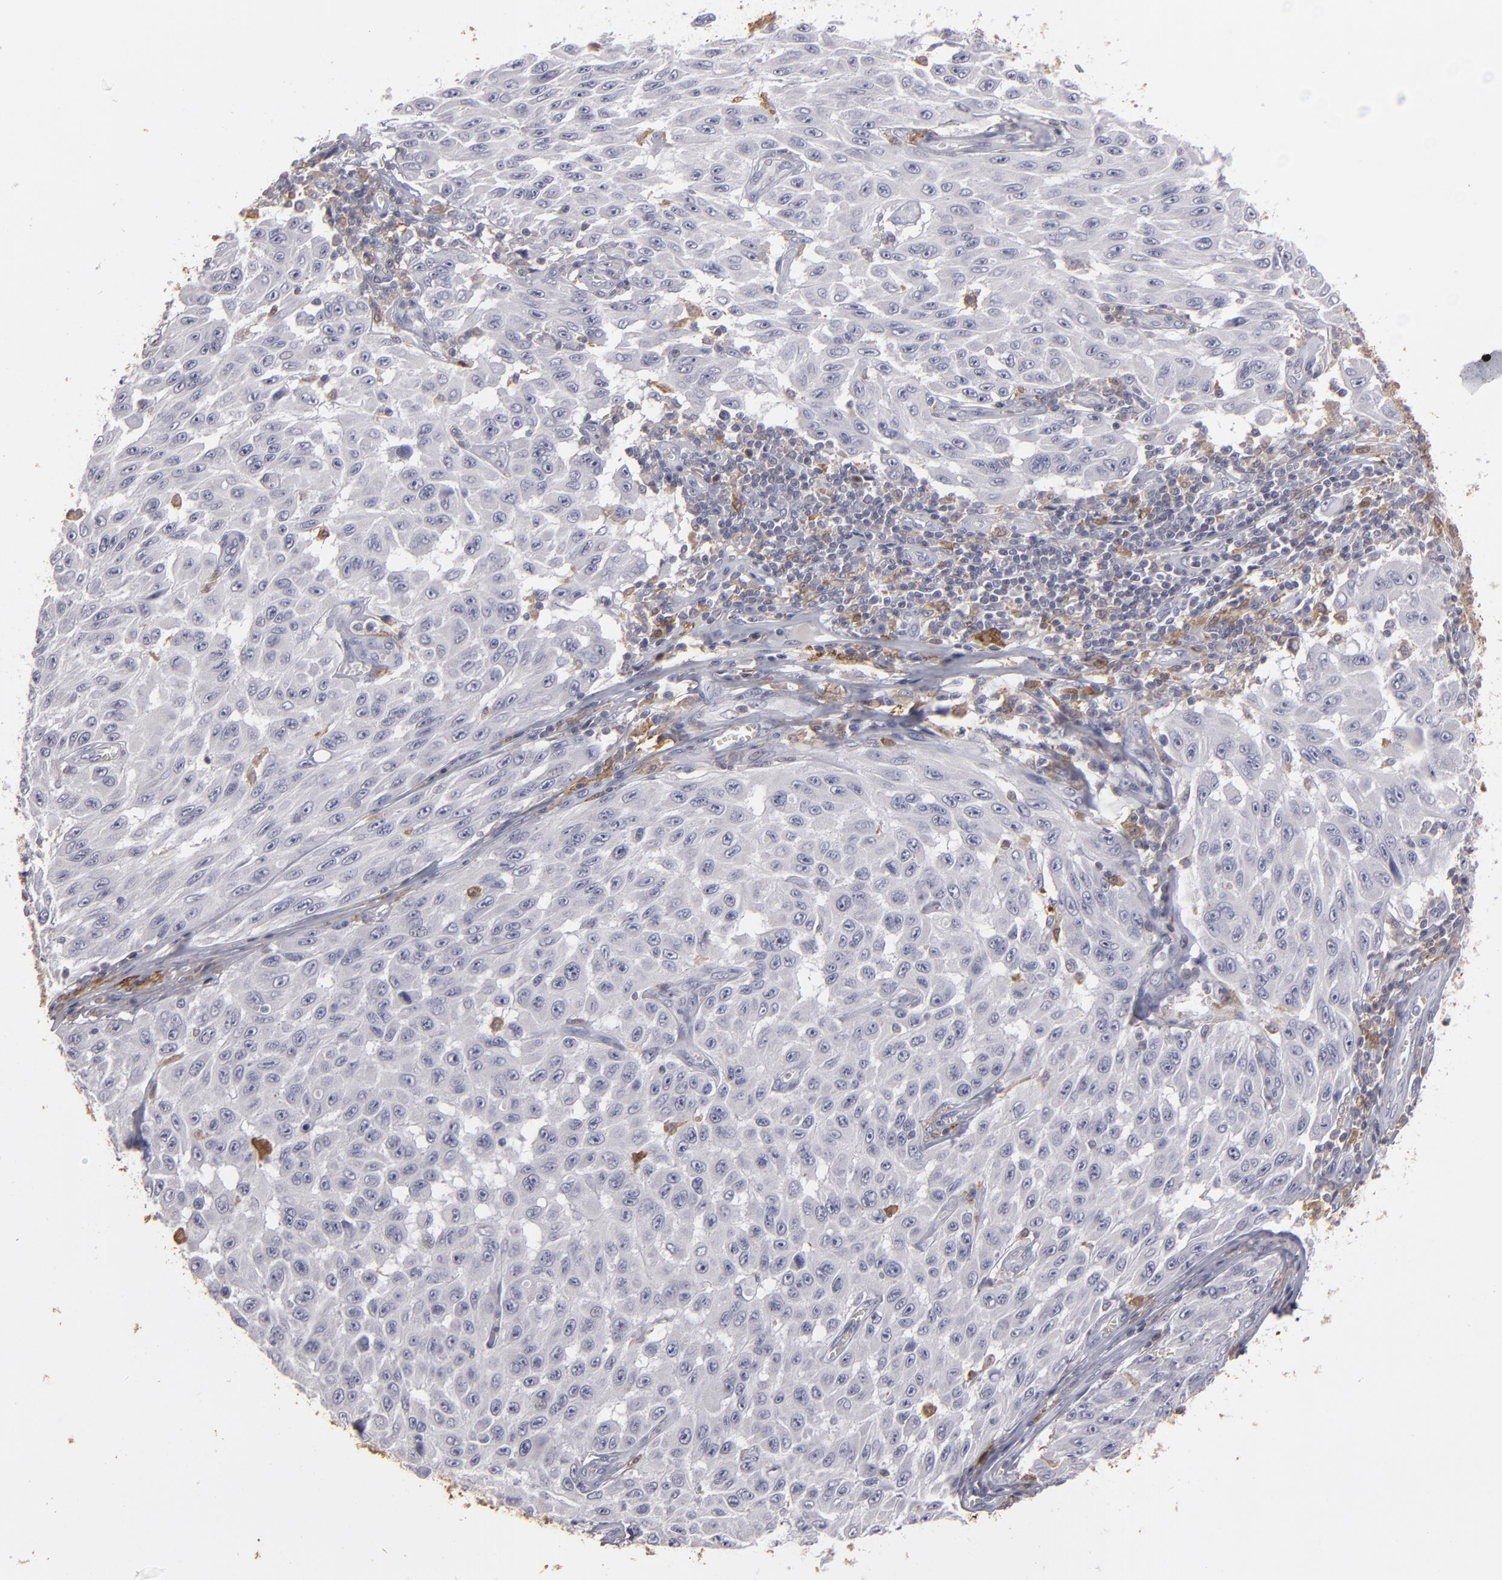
{"staining": {"intensity": "moderate", "quantity": "<25%", "location": "cytoplasmic/membranous"}, "tissue": "melanoma", "cell_type": "Tumor cells", "image_type": "cancer", "snomed": [{"axis": "morphology", "description": "Malignant melanoma, NOS"}, {"axis": "topography", "description": "Skin"}], "caption": "A brown stain highlights moderate cytoplasmic/membranous positivity of a protein in malignant melanoma tumor cells.", "gene": "SEMA3G", "patient": {"sex": "male", "age": 30}}